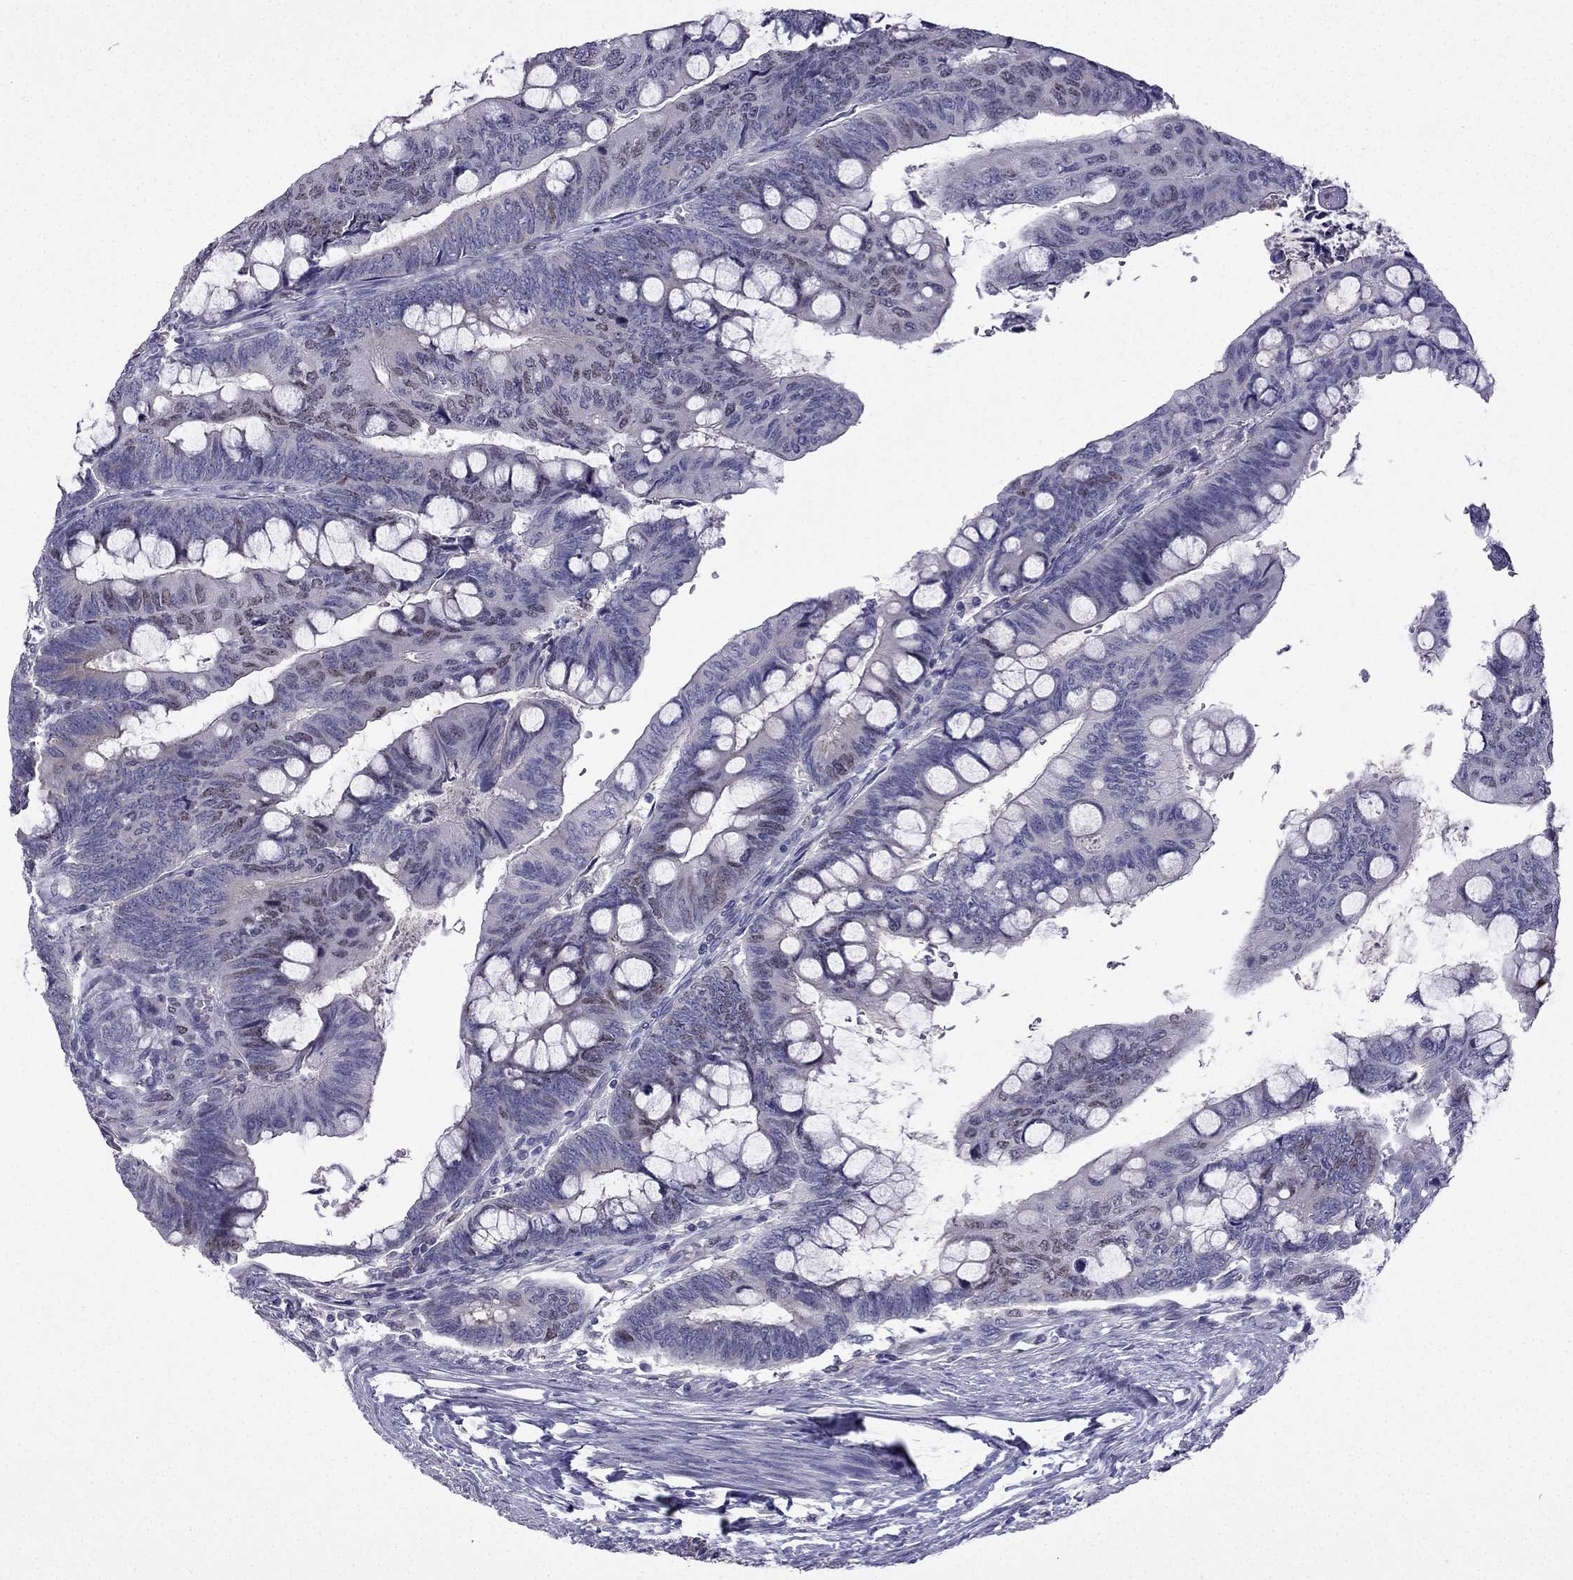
{"staining": {"intensity": "moderate", "quantity": "<25%", "location": "nuclear"}, "tissue": "colorectal cancer", "cell_type": "Tumor cells", "image_type": "cancer", "snomed": [{"axis": "morphology", "description": "Normal tissue, NOS"}, {"axis": "morphology", "description": "Adenocarcinoma, NOS"}, {"axis": "topography", "description": "Rectum"}], "caption": "Protein analysis of colorectal cancer tissue displays moderate nuclear staining in about <25% of tumor cells. Nuclei are stained in blue.", "gene": "UHRF1", "patient": {"sex": "male", "age": 92}}